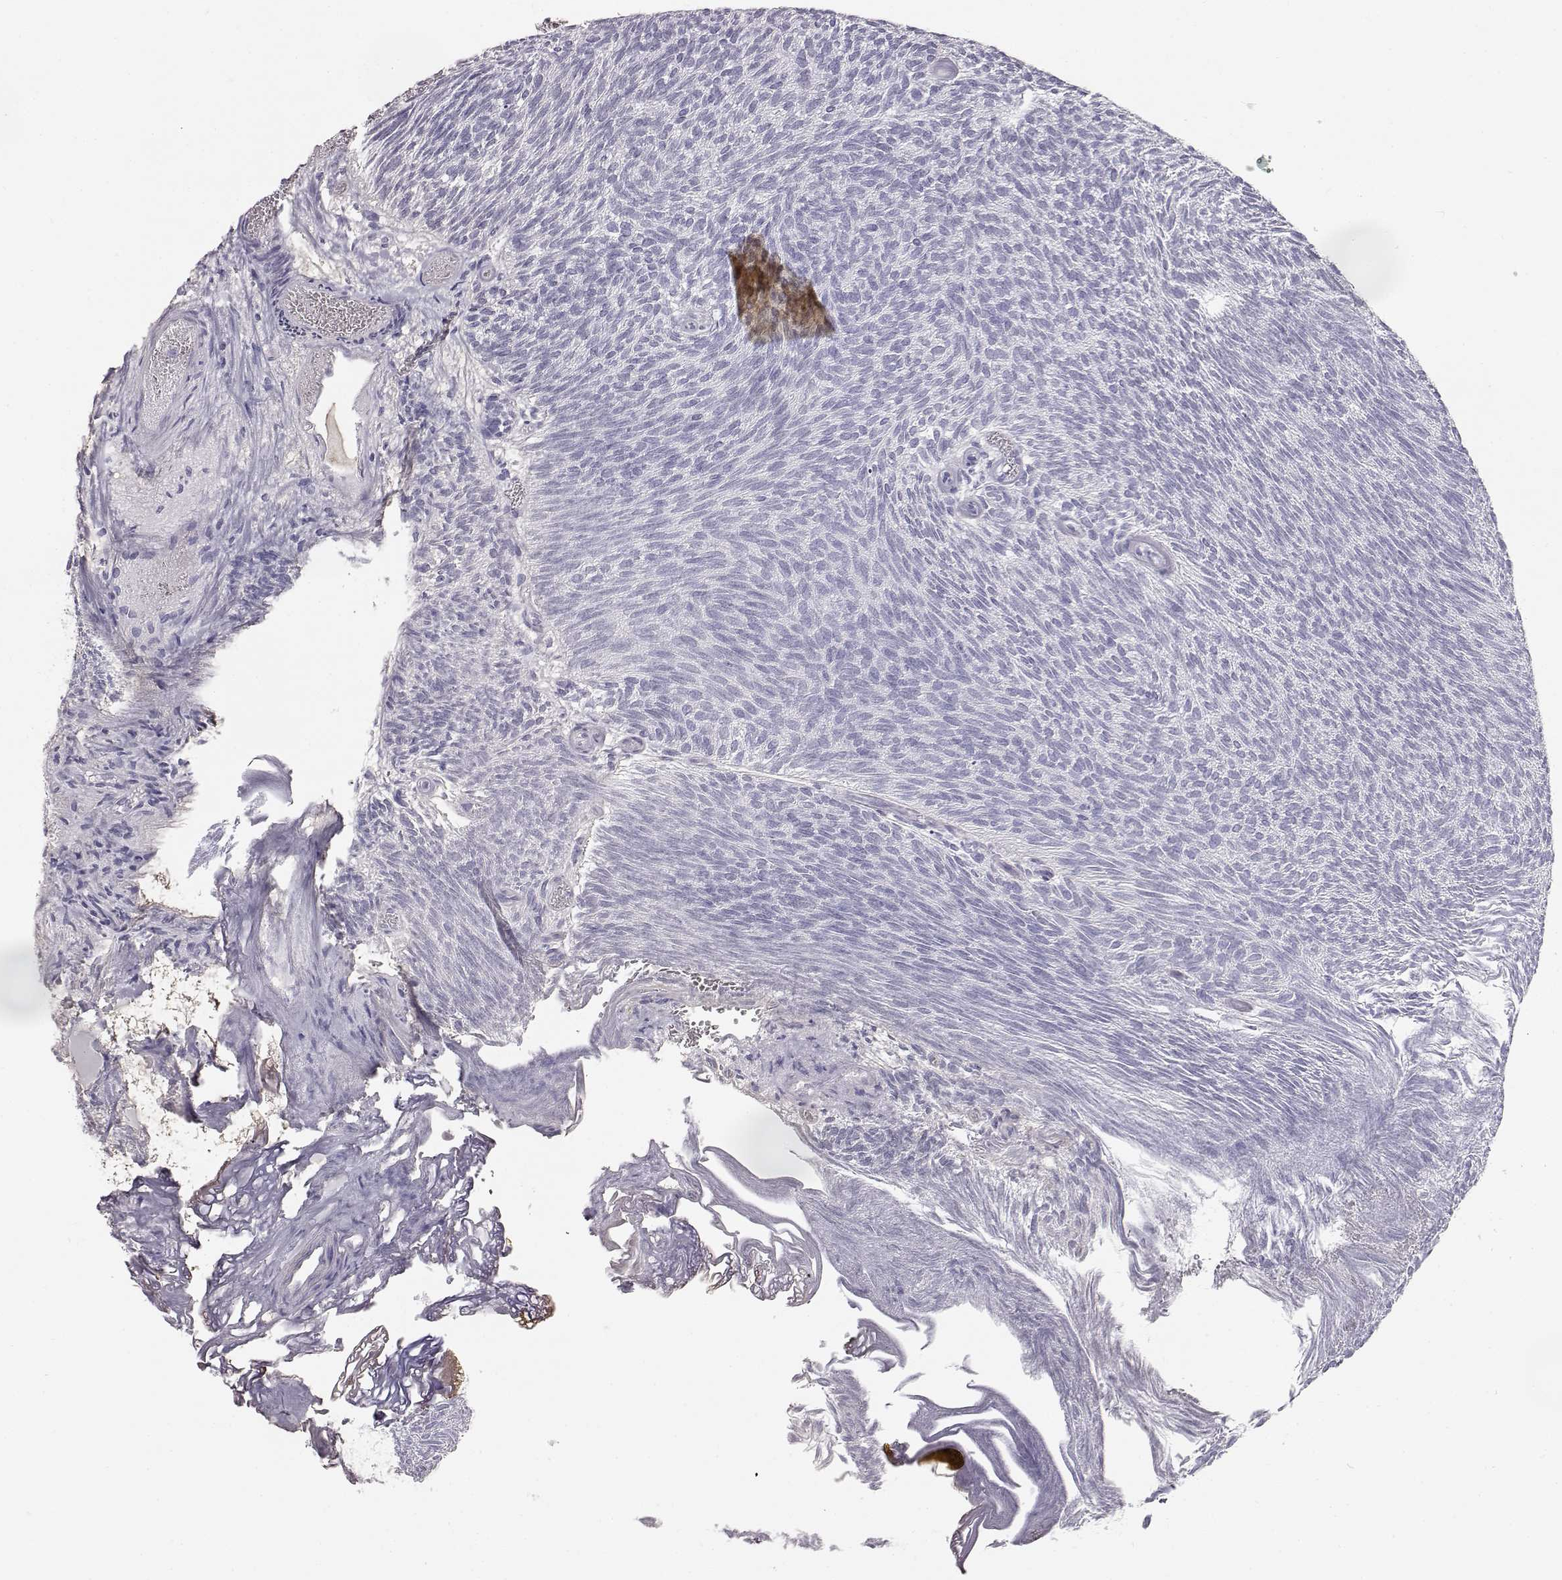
{"staining": {"intensity": "negative", "quantity": "none", "location": "none"}, "tissue": "urothelial cancer", "cell_type": "Tumor cells", "image_type": "cancer", "snomed": [{"axis": "morphology", "description": "Urothelial carcinoma, Low grade"}, {"axis": "topography", "description": "Urinary bladder"}], "caption": "A micrograph of urothelial cancer stained for a protein shows no brown staining in tumor cells.", "gene": "KRT33A", "patient": {"sex": "male", "age": 77}}